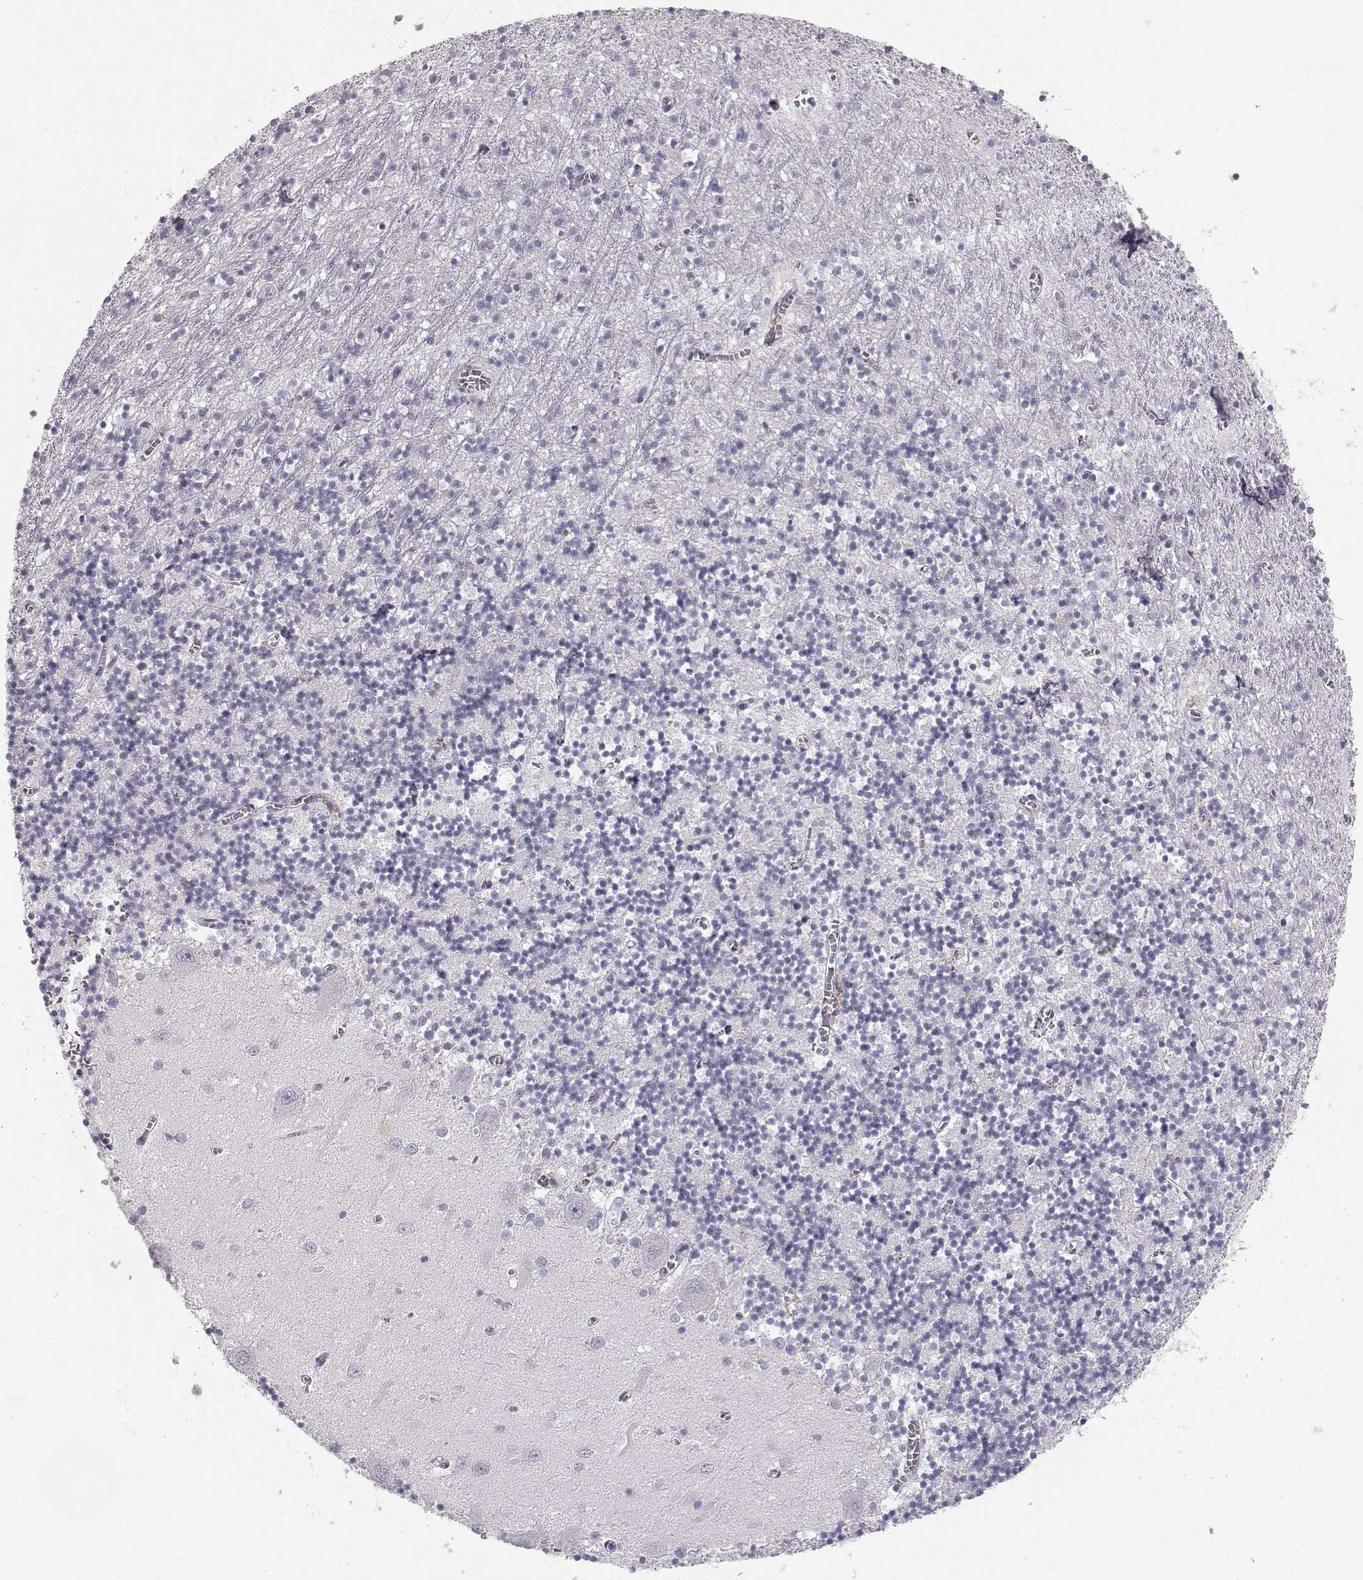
{"staining": {"intensity": "negative", "quantity": "none", "location": "none"}, "tissue": "cerebellum", "cell_type": "Cells in granular layer", "image_type": "normal", "snomed": [{"axis": "morphology", "description": "Normal tissue, NOS"}, {"axis": "topography", "description": "Cerebellum"}], "caption": "DAB immunohistochemical staining of normal cerebellum exhibits no significant staining in cells in granular layer.", "gene": "KRTAP16", "patient": {"sex": "female", "age": 64}}